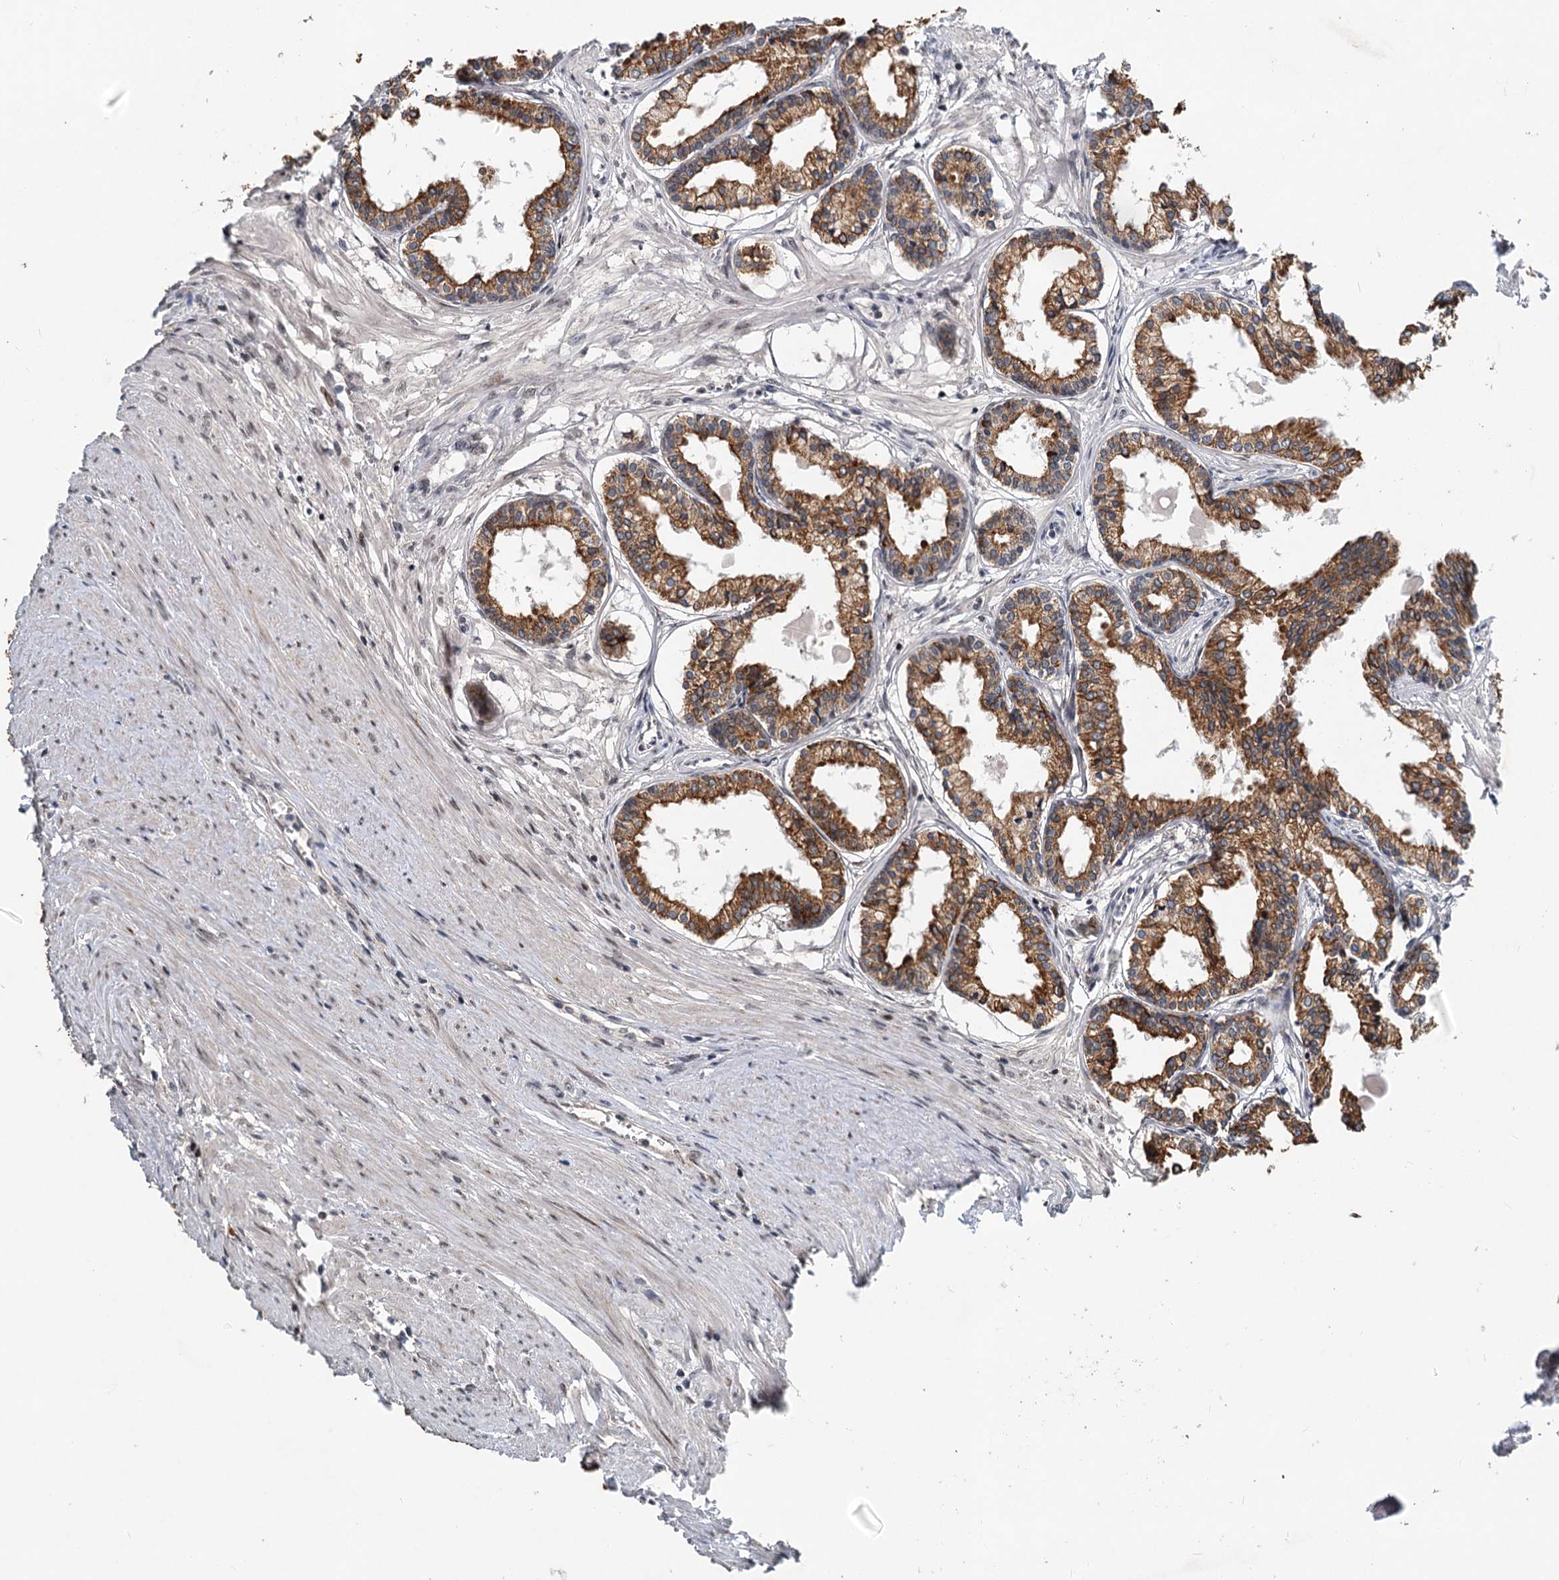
{"staining": {"intensity": "strong", "quantity": ">75%", "location": "cytoplasmic/membranous"}, "tissue": "prostate cancer", "cell_type": "Tumor cells", "image_type": "cancer", "snomed": [{"axis": "morphology", "description": "Adenocarcinoma, High grade"}, {"axis": "topography", "description": "Prostate"}], "caption": "A high-resolution micrograph shows immunohistochemistry staining of prostate adenocarcinoma (high-grade), which reveals strong cytoplasmic/membranous positivity in approximately >75% of tumor cells.", "gene": "RITA1", "patient": {"sex": "male", "age": 68}}